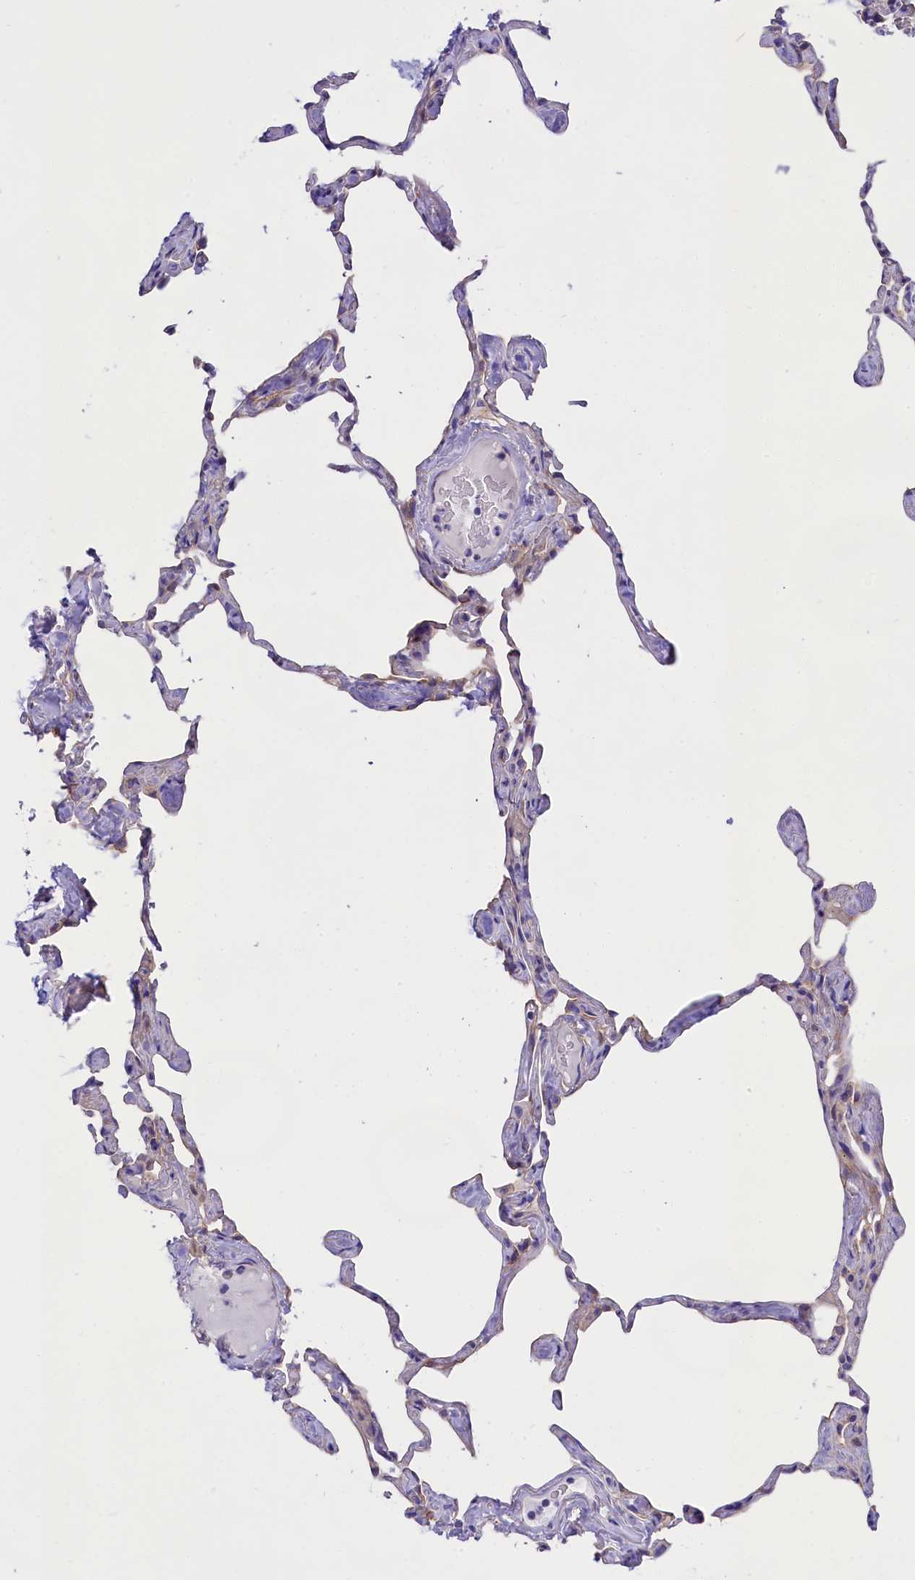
{"staining": {"intensity": "negative", "quantity": "none", "location": "none"}, "tissue": "lung", "cell_type": "Alveolar cells", "image_type": "normal", "snomed": [{"axis": "morphology", "description": "Normal tissue, NOS"}, {"axis": "topography", "description": "Lung"}], "caption": "Immunohistochemistry (IHC) of normal human lung exhibits no staining in alveolar cells.", "gene": "PPP1R13L", "patient": {"sex": "male", "age": 65}}